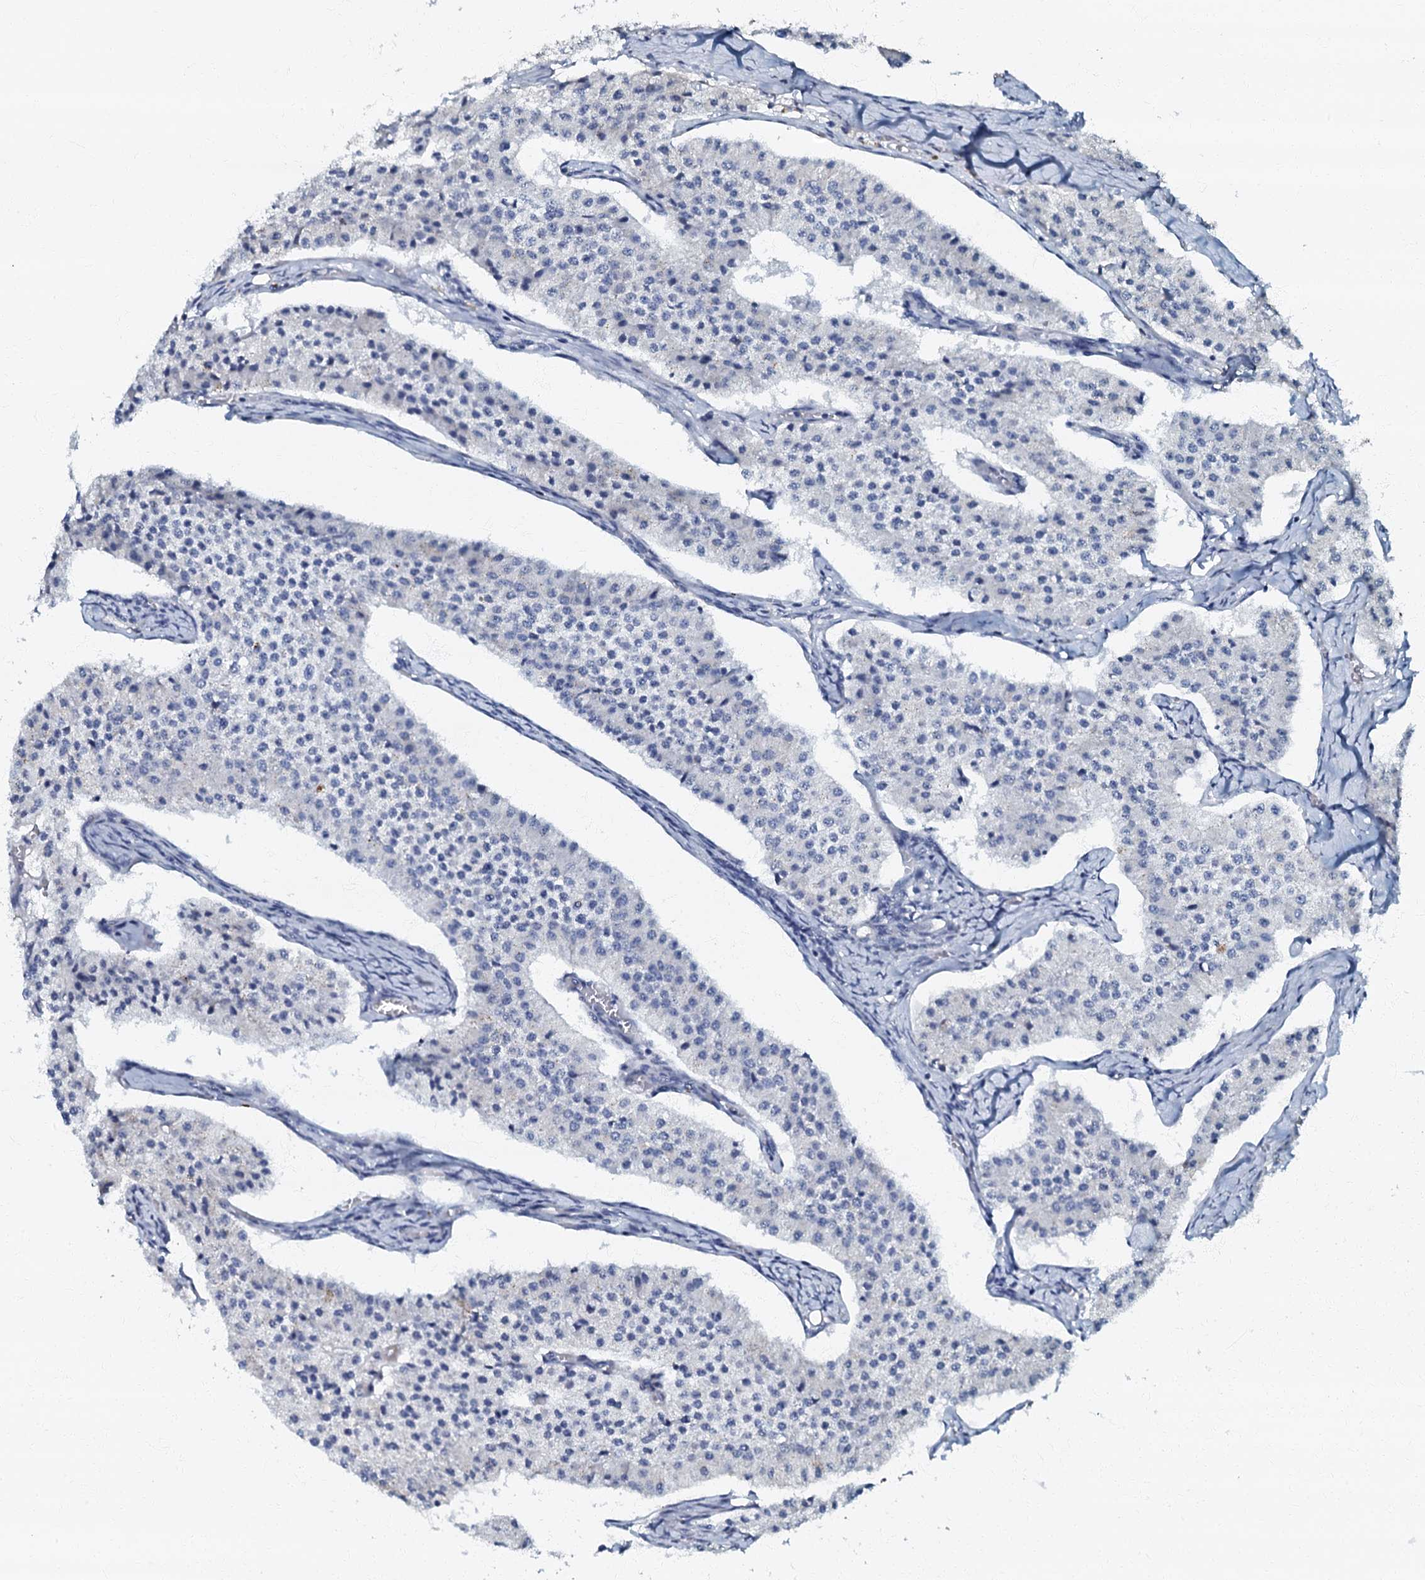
{"staining": {"intensity": "negative", "quantity": "none", "location": "none"}, "tissue": "carcinoid", "cell_type": "Tumor cells", "image_type": "cancer", "snomed": [{"axis": "morphology", "description": "Carcinoid, malignant, NOS"}, {"axis": "topography", "description": "Colon"}], "caption": "A high-resolution photomicrograph shows immunohistochemistry (IHC) staining of malignant carcinoid, which reveals no significant positivity in tumor cells. (DAB (3,3'-diaminobenzidine) immunohistochemistry (IHC), high magnification).", "gene": "OLAH", "patient": {"sex": "female", "age": 52}}